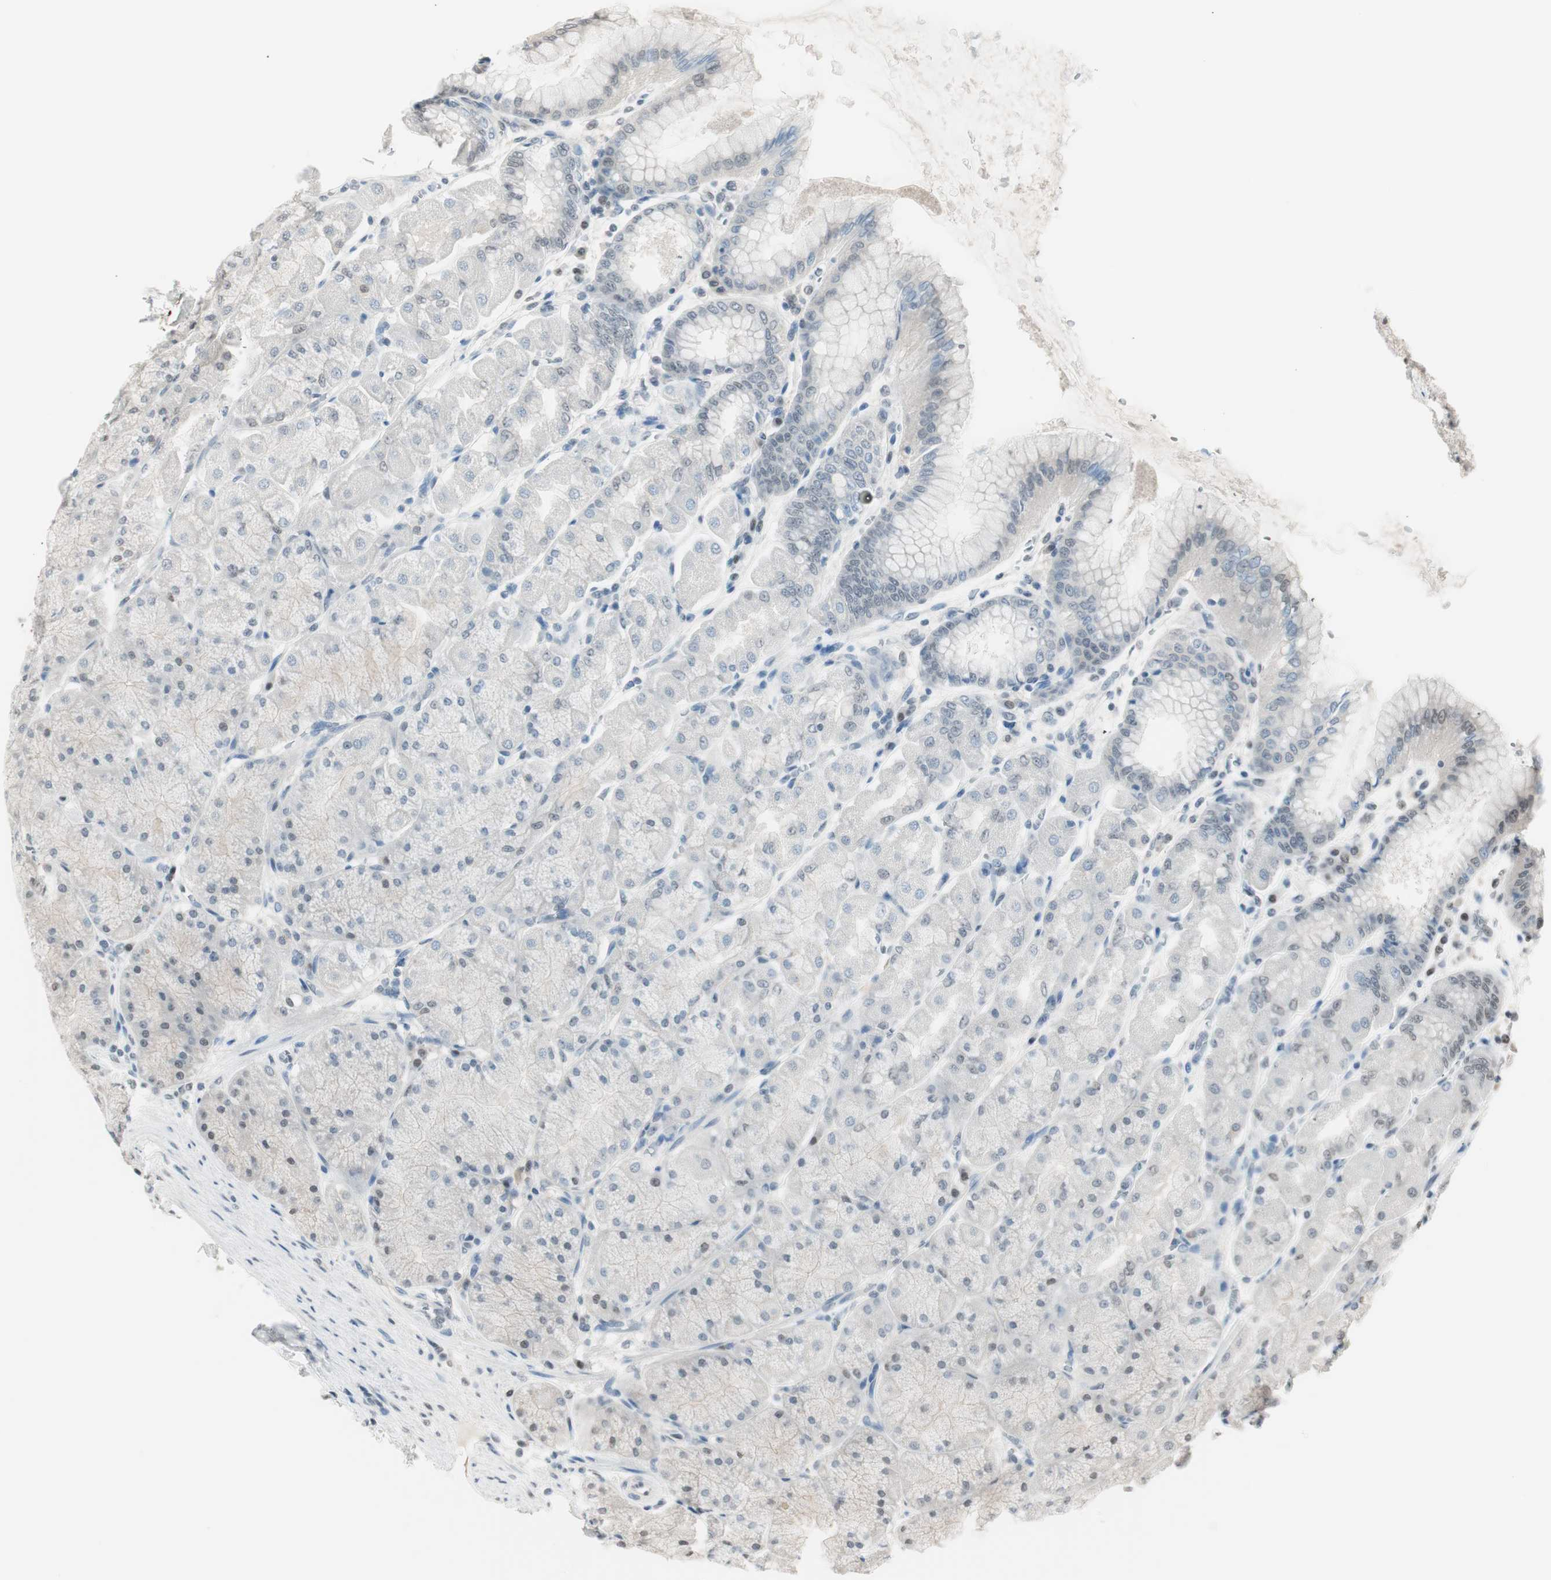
{"staining": {"intensity": "weak", "quantity": "<25%", "location": "nuclear"}, "tissue": "stomach", "cell_type": "Glandular cells", "image_type": "normal", "snomed": [{"axis": "morphology", "description": "Normal tissue, NOS"}, {"axis": "topography", "description": "Stomach, upper"}], "caption": "Immunohistochemistry histopathology image of benign stomach: human stomach stained with DAB displays no significant protein expression in glandular cells. Brightfield microscopy of immunohistochemistry stained with DAB (brown) and hematoxylin (blue), captured at high magnification.", "gene": "LONP2", "patient": {"sex": "female", "age": 56}}